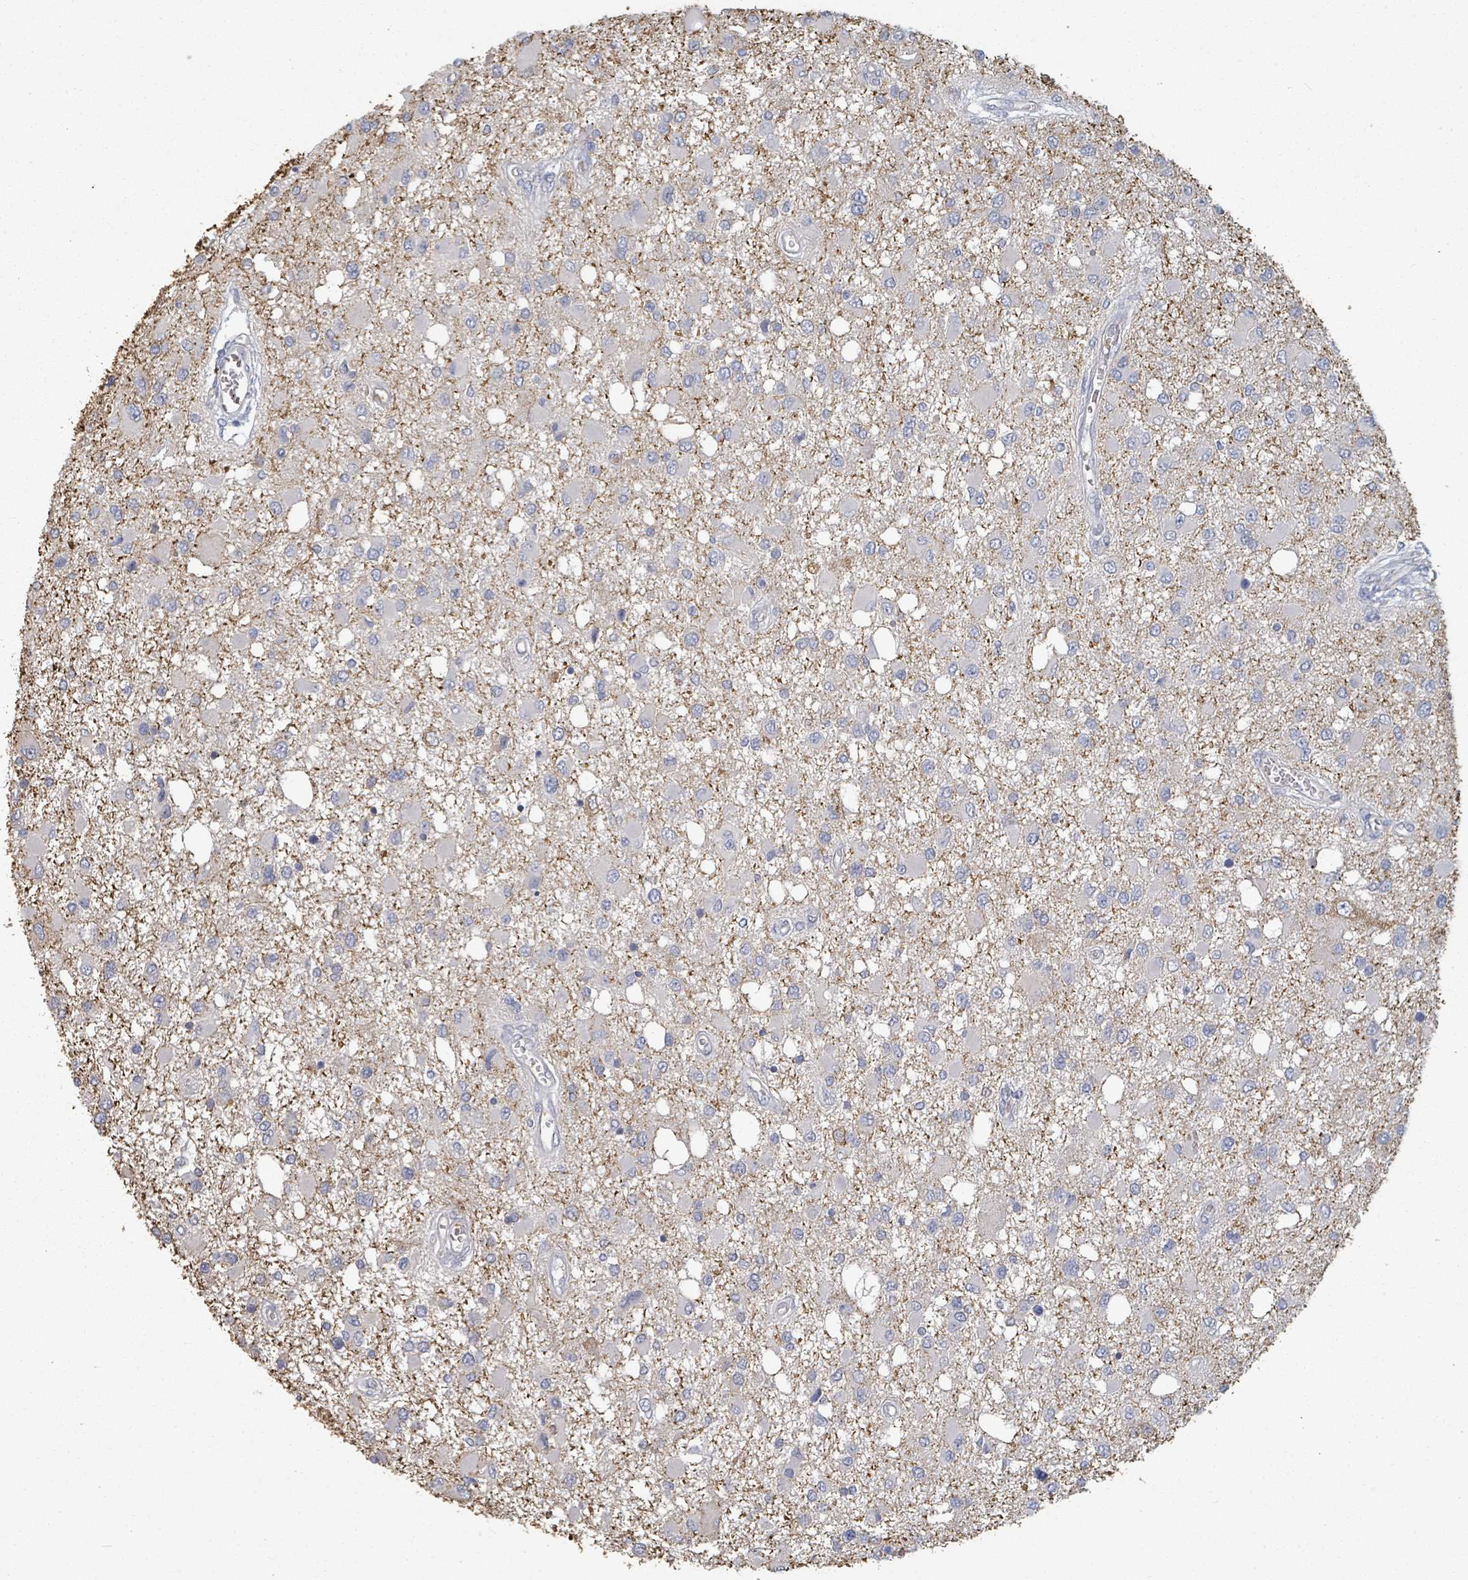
{"staining": {"intensity": "negative", "quantity": "none", "location": "none"}, "tissue": "glioma", "cell_type": "Tumor cells", "image_type": "cancer", "snomed": [{"axis": "morphology", "description": "Glioma, malignant, High grade"}, {"axis": "topography", "description": "Brain"}], "caption": "This is a micrograph of immunohistochemistry (IHC) staining of glioma, which shows no expression in tumor cells.", "gene": "PLAUR", "patient": {"sex": "male", "age": 53}}